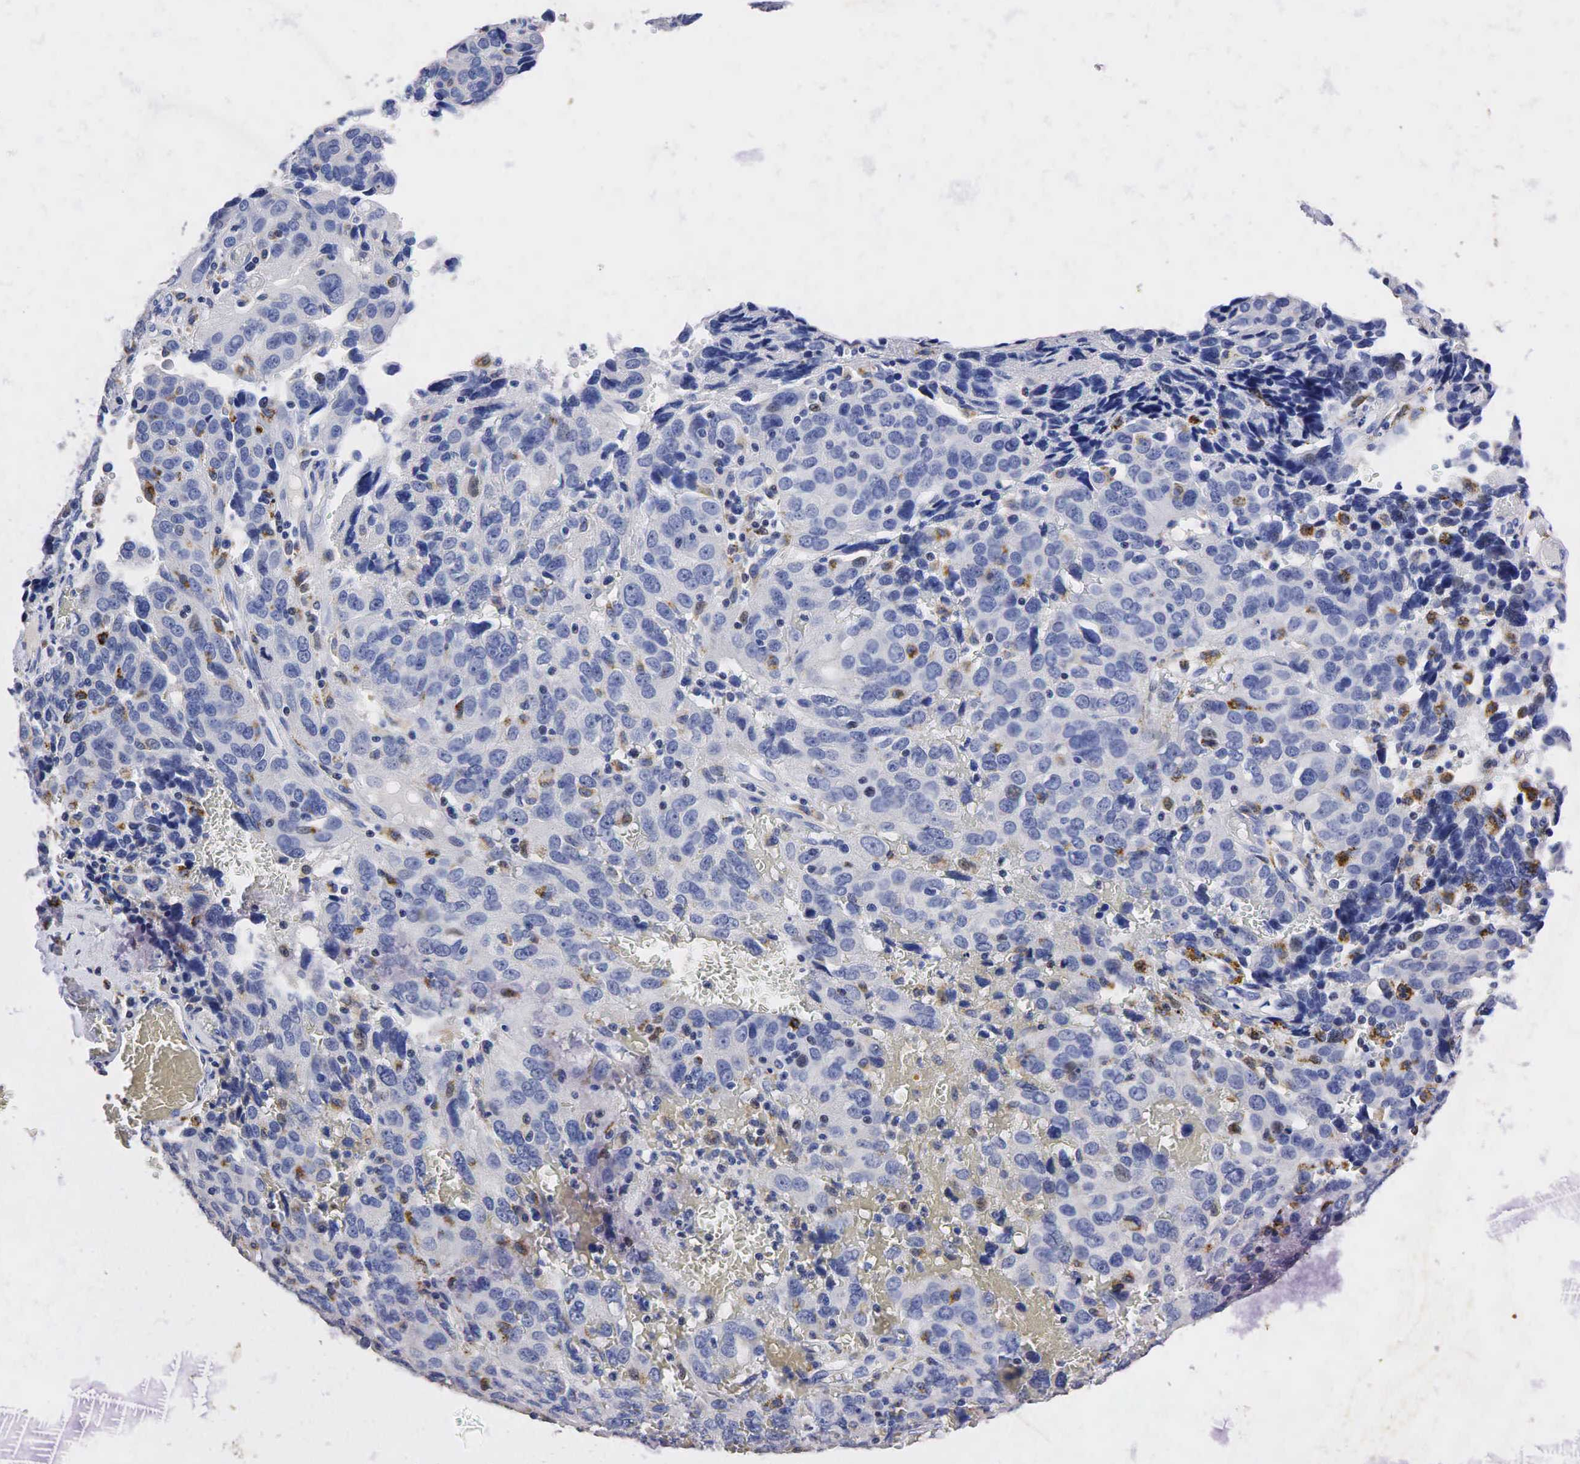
{"staining": {"intensity": "weak", "quantity": "<25%", "location": "nuclear"}, "tissue": "ovarian cancer", "cell_type": "Tumor cells", "image_type": "cancer", "snomed": [{"axis": "morphology", "description": "Carcinoma, endometroid"}, {"axis": "topography", "description": "Ovary"}], "caption": "There is no significant positivity in tumor cells of ovarian endometroid carcinoma.", "gene": "SYP", "patient": {"sex": "female", "age": 75}}